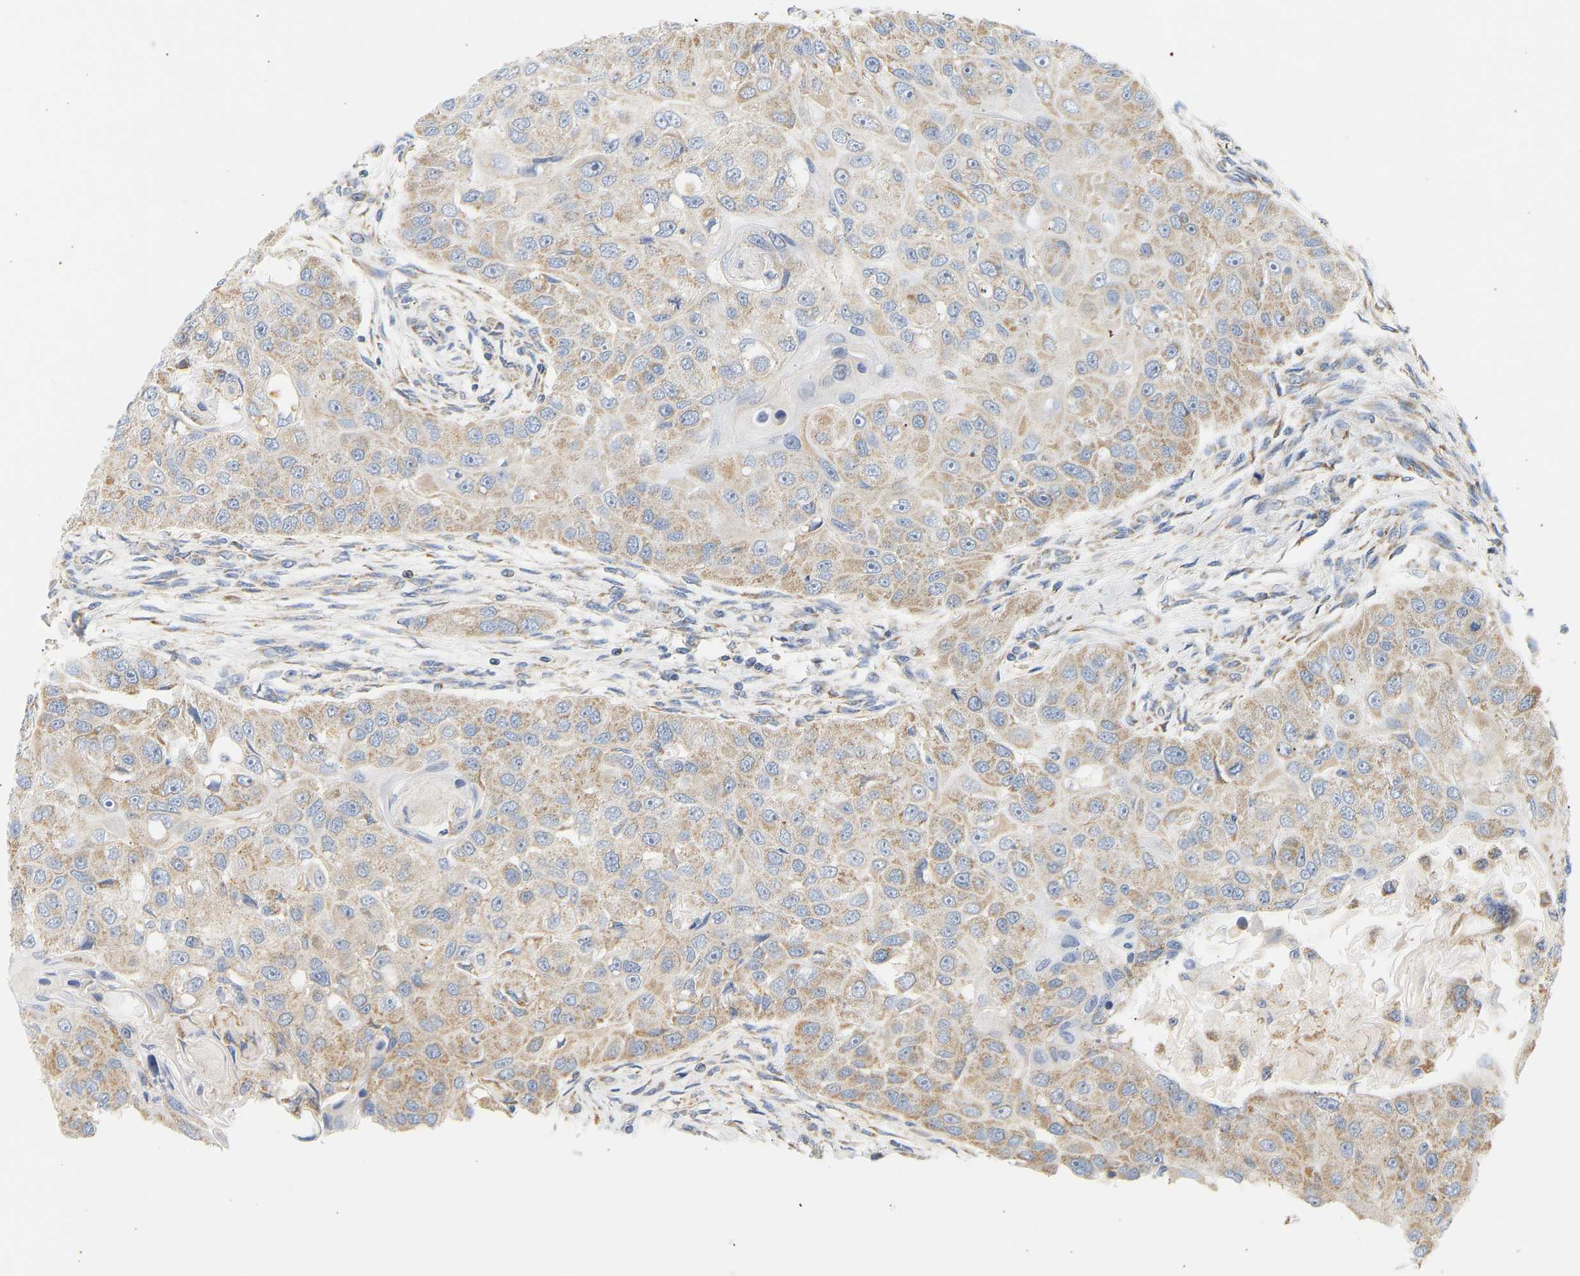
{"staining": {"intensity": "weak", "quantity": ">75%", "location": "cytoplasmic/membranous"}, "tissue": "head and neck cancer", "cell_type": "Tumor cells", "image_type": "cancer", "snomed": [{"axis": "morphology", "description": "Normal tissue, NOS"}, {"axis": "morphology", "description": "Squamous cell carcinoma, NOS"}, {"axis": "topography", "description": "Skeletal muscle"}, {"axis": "topography", "description": "Head-Neck"}], "caption": "Human head and neck cancer (squamous cell carcinoma) stained for a protein (brown) shows weak cytoplasmic/membranous positive positivity in approximately >75% of tumor cells.", "gene": "GRPEL2", "patient": {"sex": "male", "age": 51}}